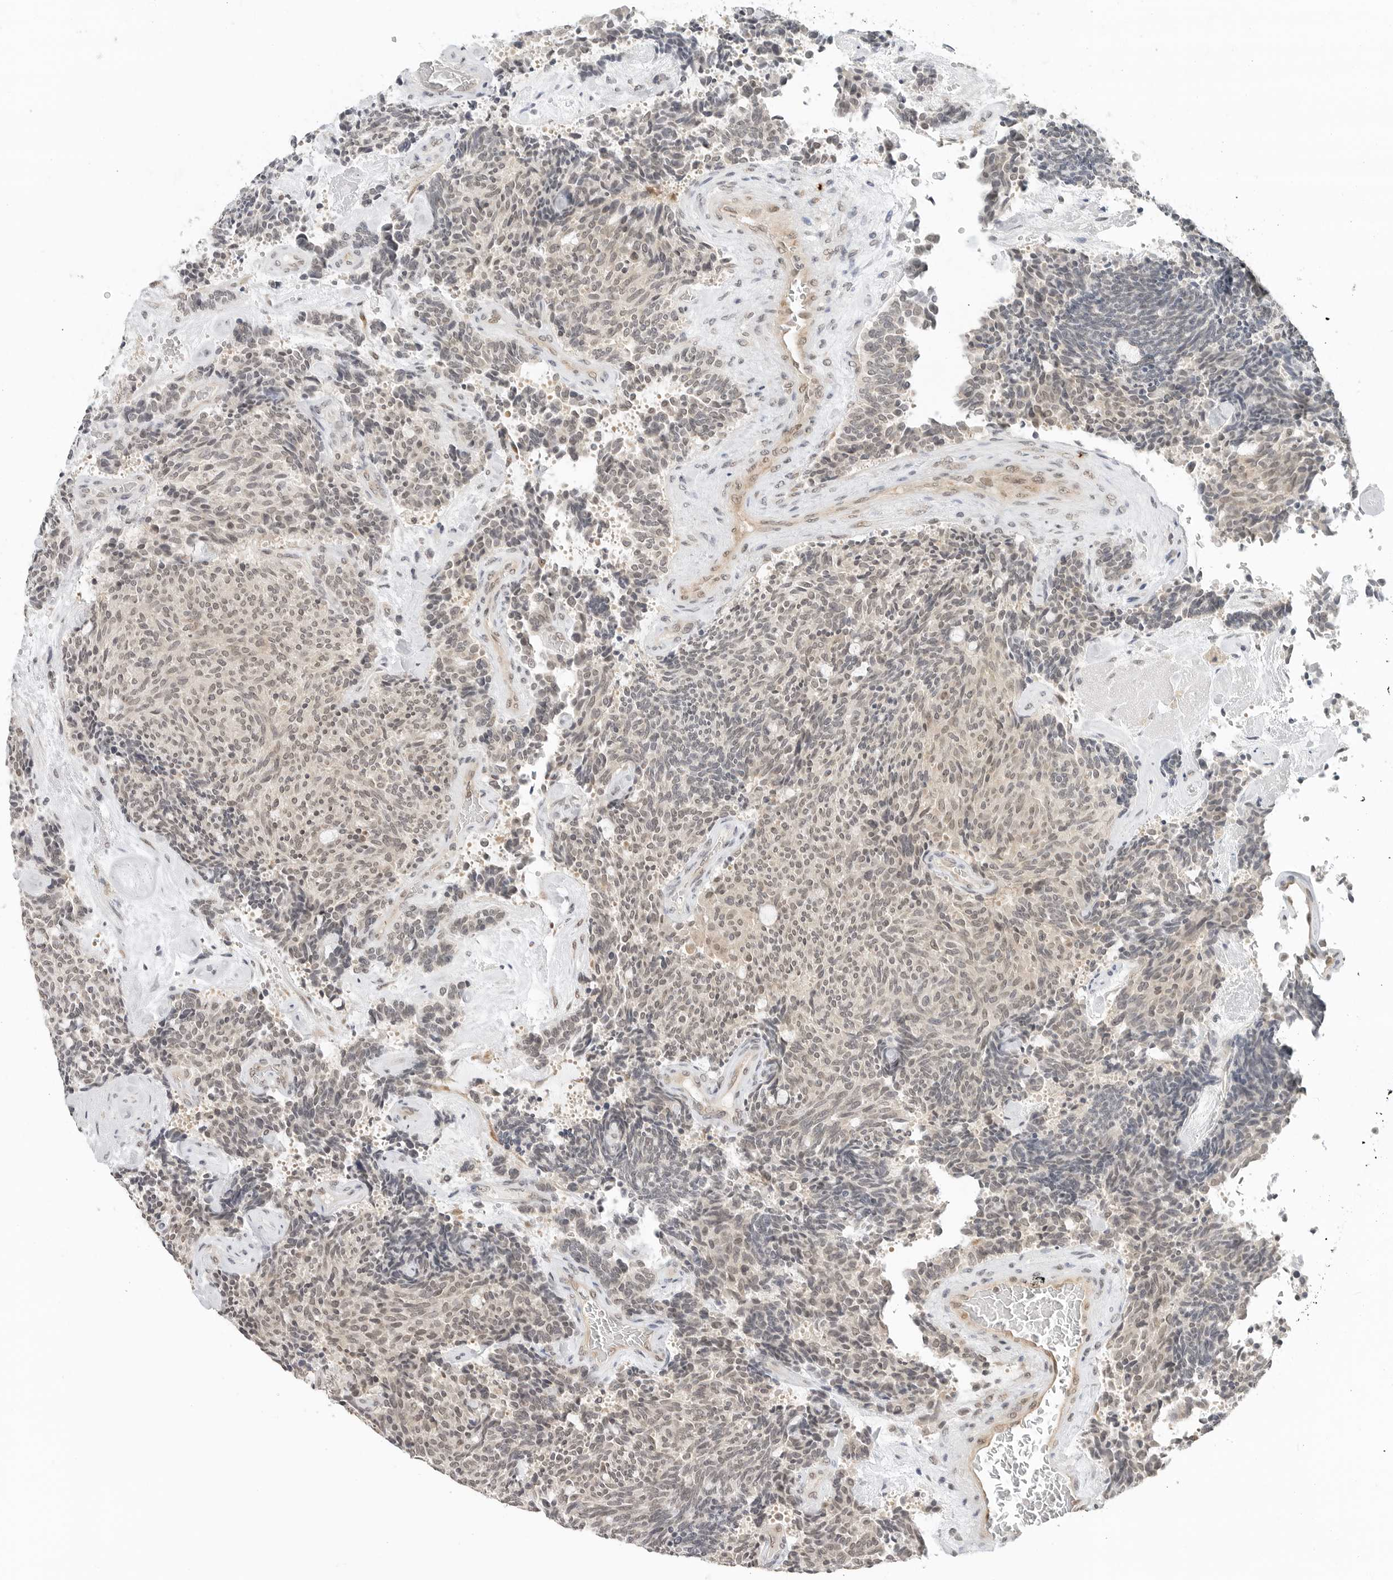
{"staining": {"intensity": "weak", "quantity": "25%-75%", "location": "cytoplasmic/membranous,nuclear"}, "tissue": "carcinoid", "cell_type": "Tumor cells", "image_type": "cancer", "snomed": [{"axis": "morphology", "description": "Carcinoid, malignant, NOS"}, {"axis": "topography", "description": "Pancreas"}], "caption": "DAB immunohistochemical staining of carcinoid displays weak cytoplasmic/membranous and nuclear protein staining in approximately 25%-75% of tumor cells. (Brightfield microscopy of DAB IHC at high magnification).", "gene": "METAP1", "patient": {"sex": "female", "age": 54}}